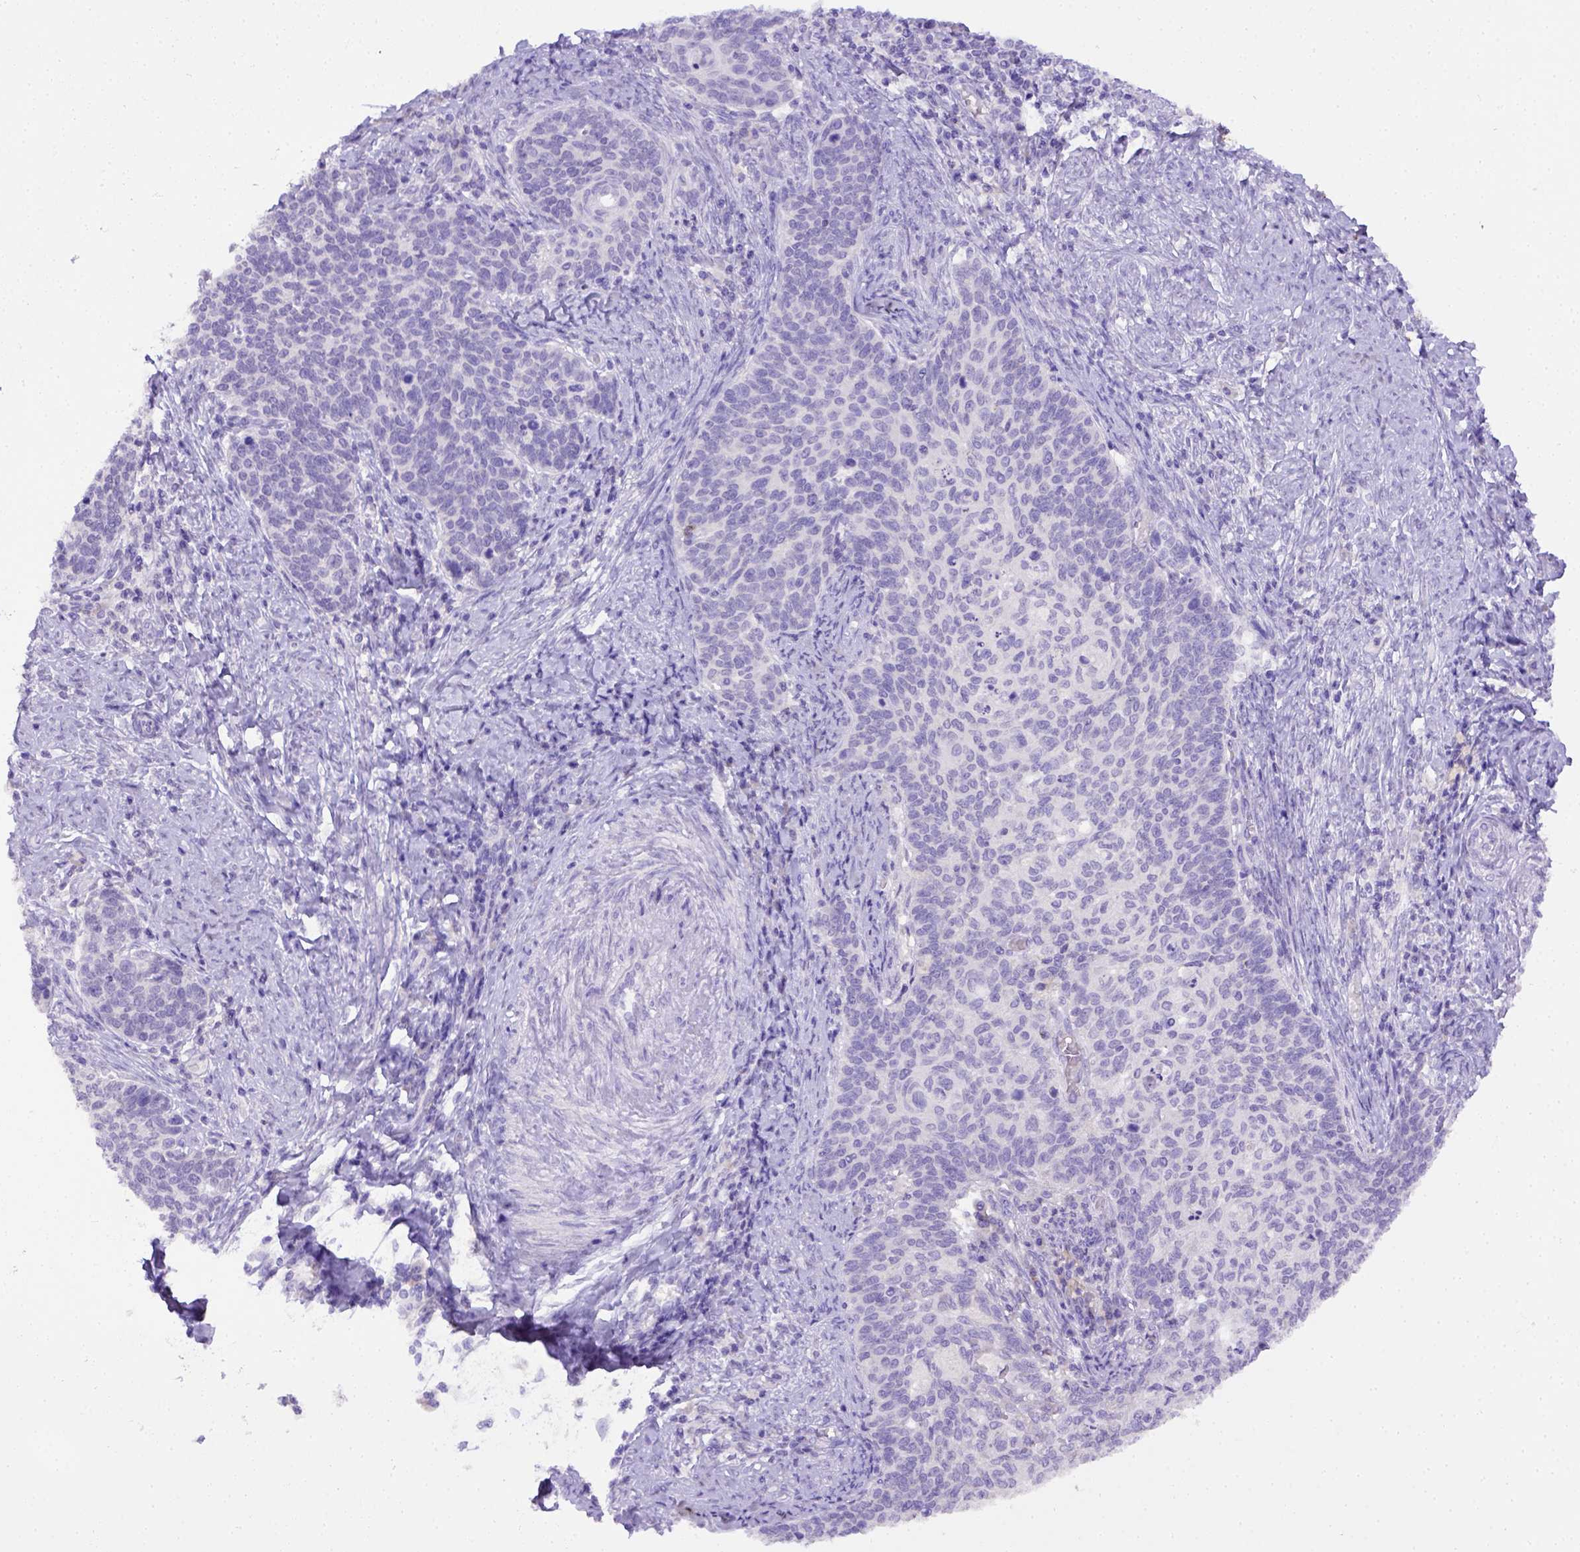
{"staining": {"intensity": "negative", "quantity": "none", "location": "none"}, "tissue": "cervical cancer", "cell_type": "Tumor cells", "image_type": "cancer", "snomed": [{"axis": "morphology", "description": "Normal tissue, NOS"}, {"axis": "morphology", "description": "Squamous cell carcinoma, NOS"}, {"axis": "topography", "description": "Cervix"}], "caption": "Immunohistochemical staining of cervical cancer (squamous cell carcinoma) exhibits no significant positivity in tumor cells.", "gene": "B3GAT1", "patient": {"sex": "female", "age": 39}}